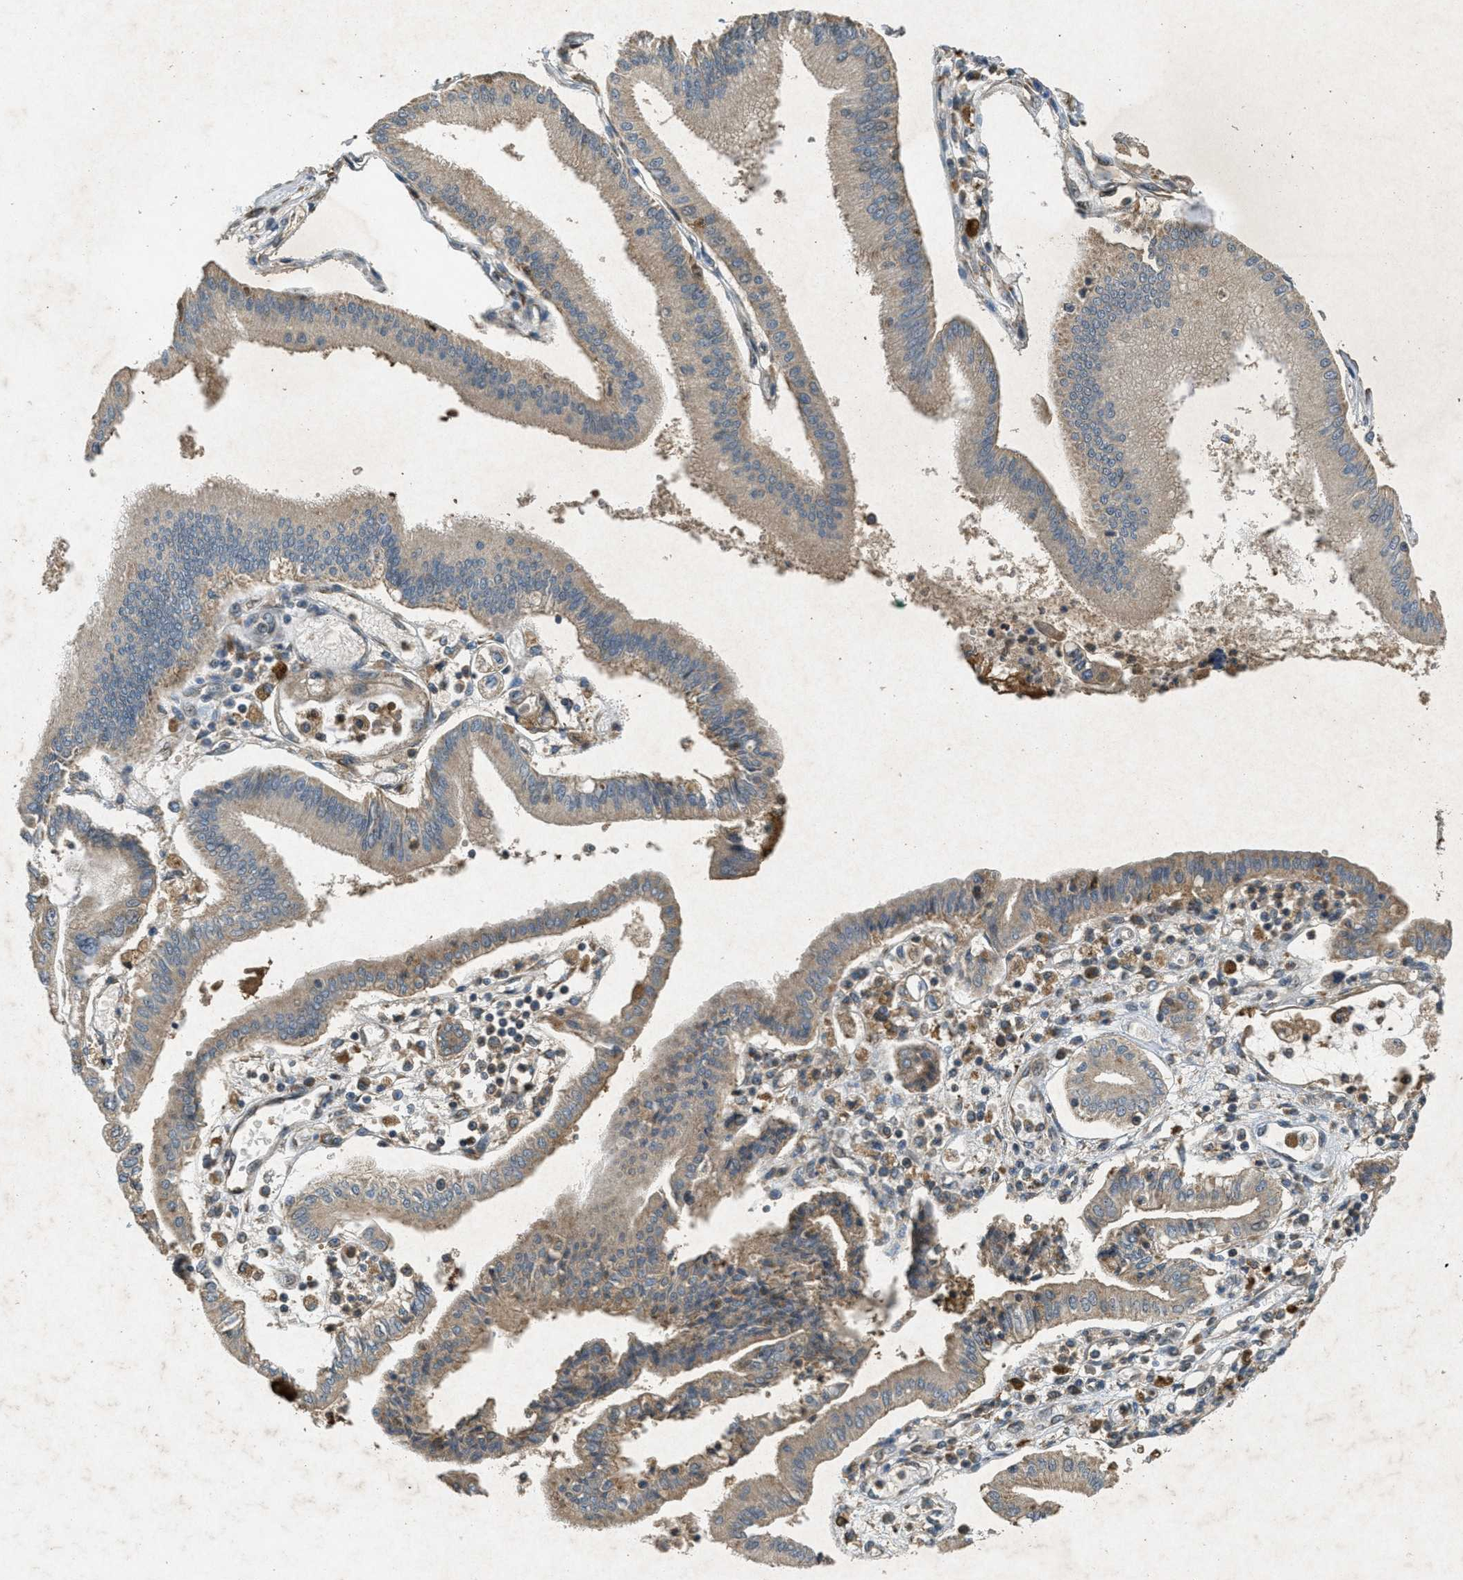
{"staining": {"intensity": "moderate", "quantity": ">75%", "location": "cytoplasmic/membranous"}, "tissue": "pancreatic cancer", "cell_type": "Tumor cells", "image_type": "cancer", "snomed": [{"axis": "morphology", "description": "Adenocarcinoma, NOS"}, {"axis": "topography", "description": "Pancreas"}], "caption": "Pancreatic cancer tissue demonstrates moderate cytoplasmic/membranous expression in approximately >75% of tumor cells, visualized by immunohistochemistry.", "gene": "PPP1R15A", "patient": {"sex": "male", "age": 56}}